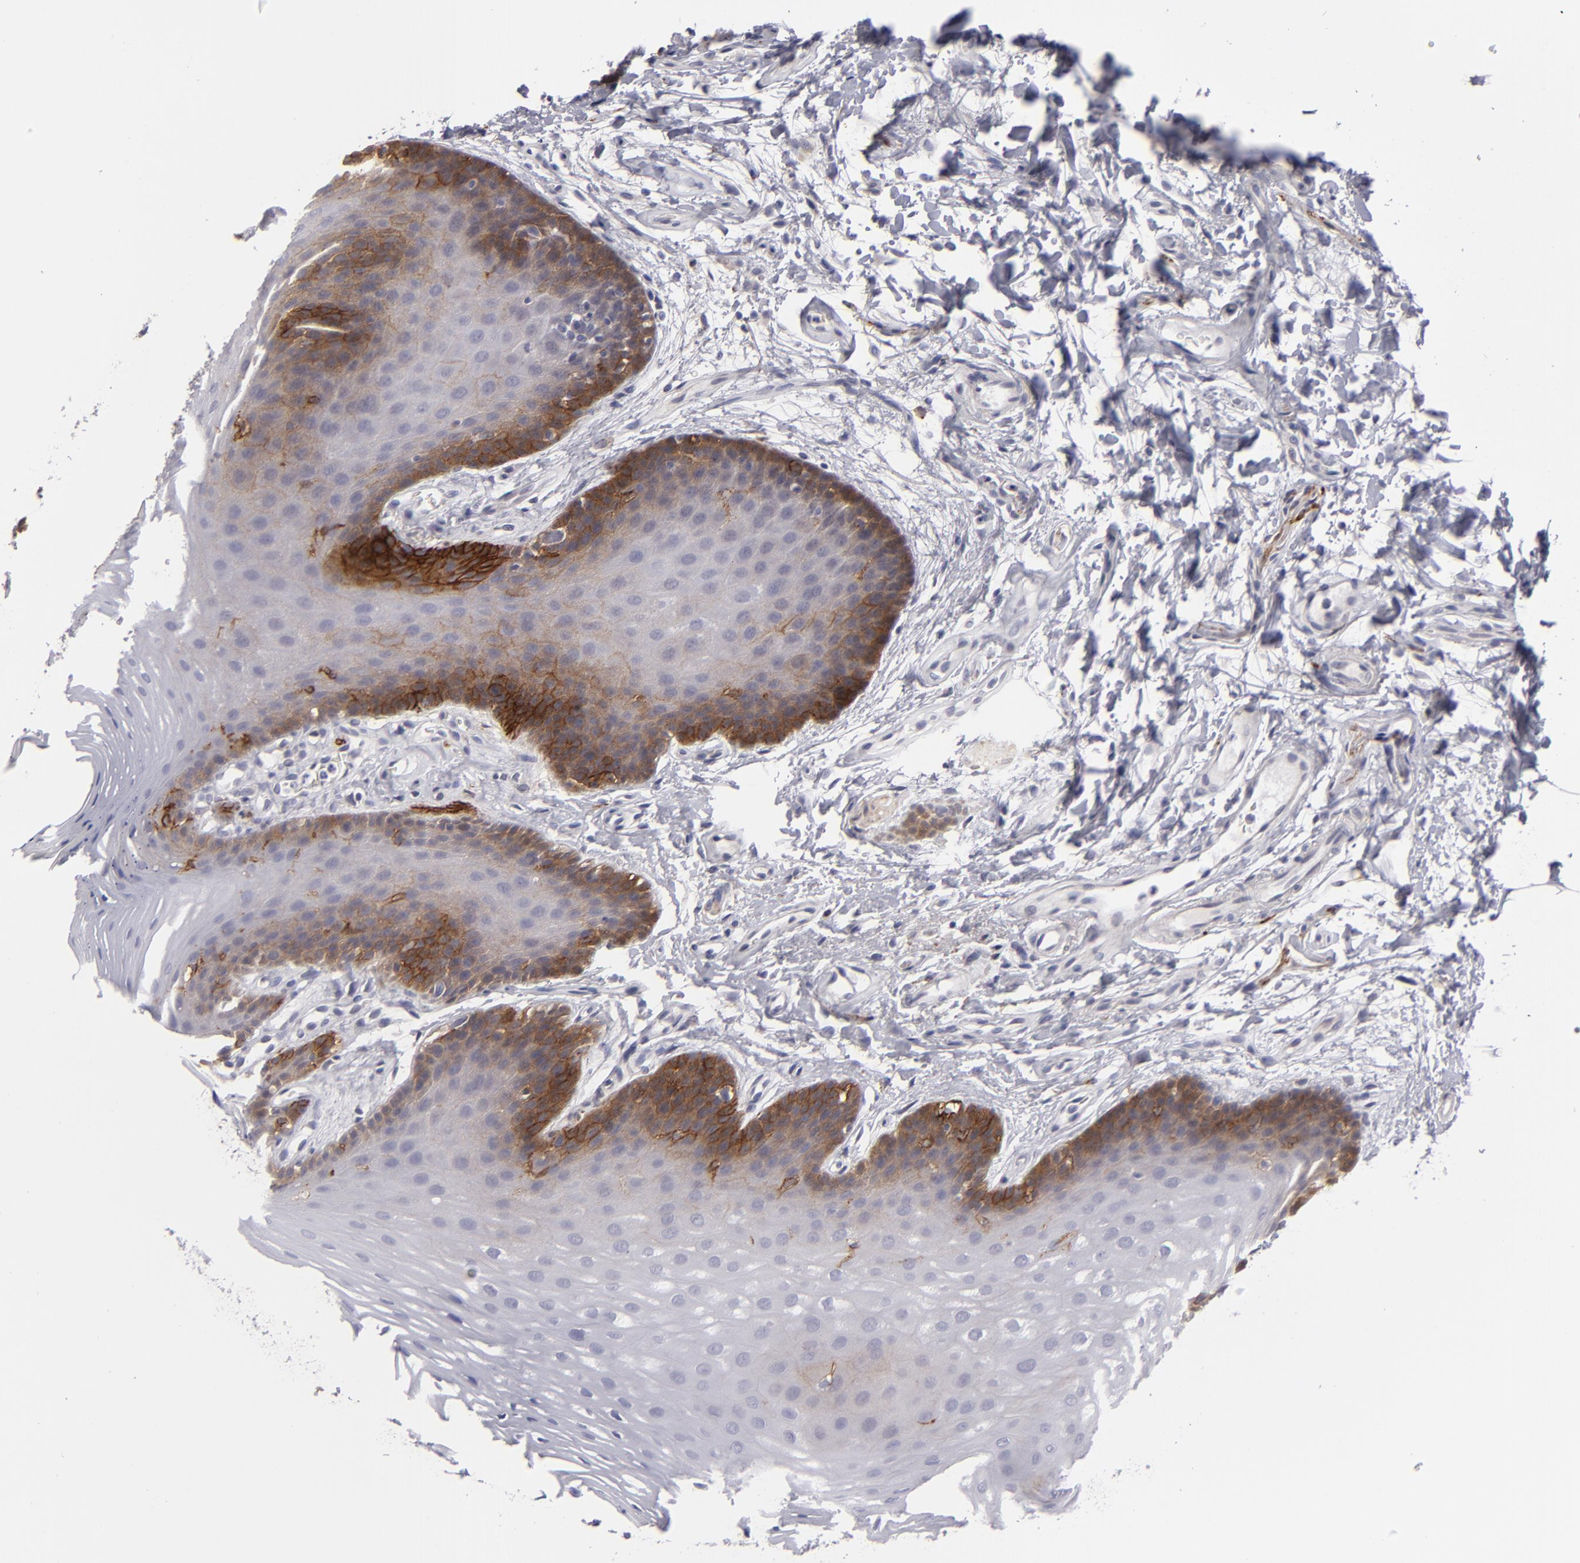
{"staining": {"intensity": "moderate", "quantity": "<25%", "location": "cytoplasmic/membranous"}, "tissue": "oral mucosa", "cell_type": "Squamous epithelial cells", "image_type": "normal", "snomed": [{"axis": "morphology", "description": "Normal tissue, NOS"}, {"axis": "topography", "description": "Oral tissue"}], "caption": "Oral mucosa stained for a protein exhibits moderate cytoplasmic/membranous positivity in squamous epithelial cells. (IHC, brightfield microscopy, high magnification).", "gene": "ALCAM", "patient": {"sex": "male", "age": 62}}